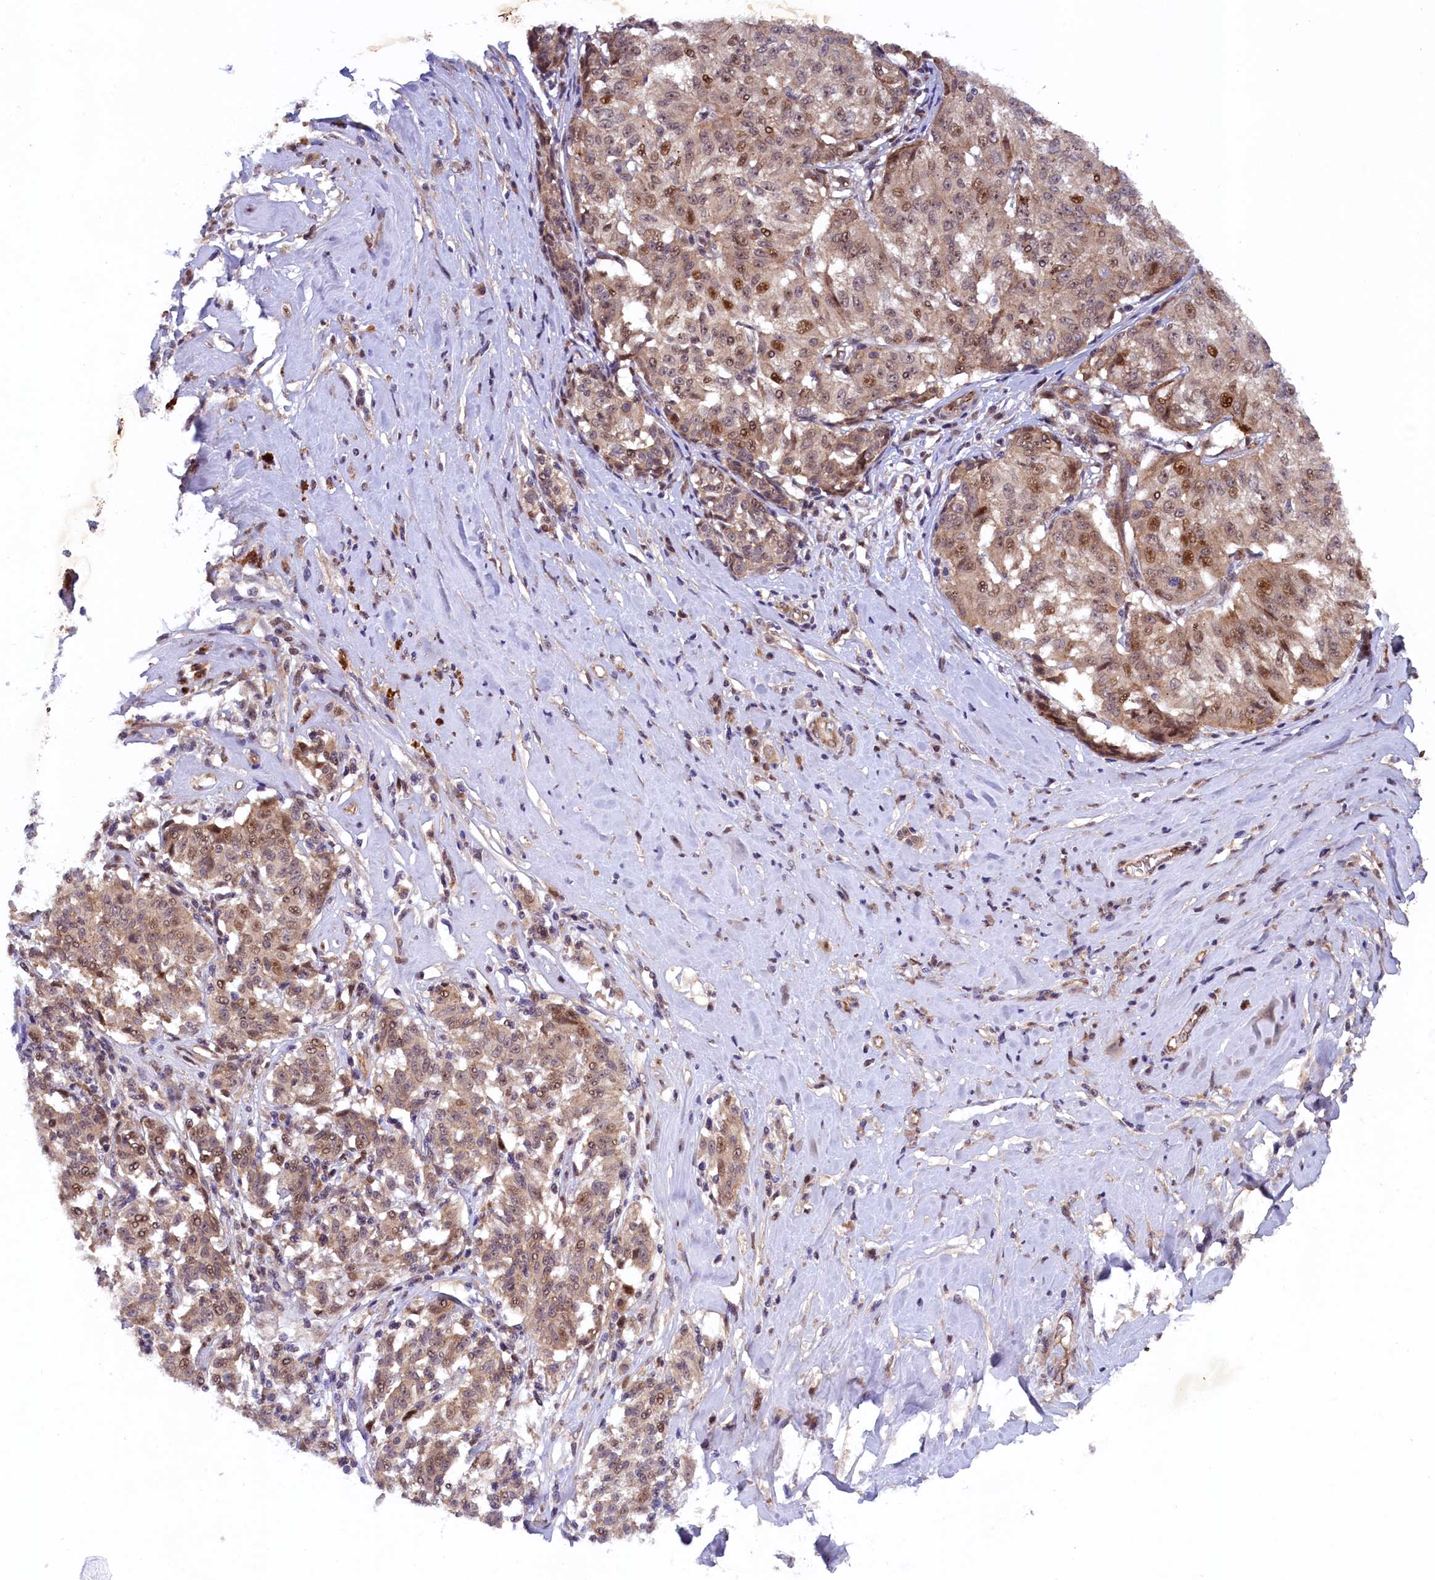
{"staining": {"intensity": "weak", "quantity": ">75%", "location": "cytoplasmic/membranous,nuclear"}, "tissue": "melanoma", "cell_type": "Tumor cells", "image_type": "cancer", "snomed": [{"axis": "morphology", "description": "Malignant melanoma, NOS"}, {"axis": "topography", "description": "Skin"}], "caption": "Immunohistochemical staining of human melanoma exhibits low levels of weak cytoplasmic/membranous and nuclear expression in approximately >75% of tumor cells. Nuclei are stained in blue.", "gene": "ARL14EP", "patient": {"sex": "female", "age": 72}}